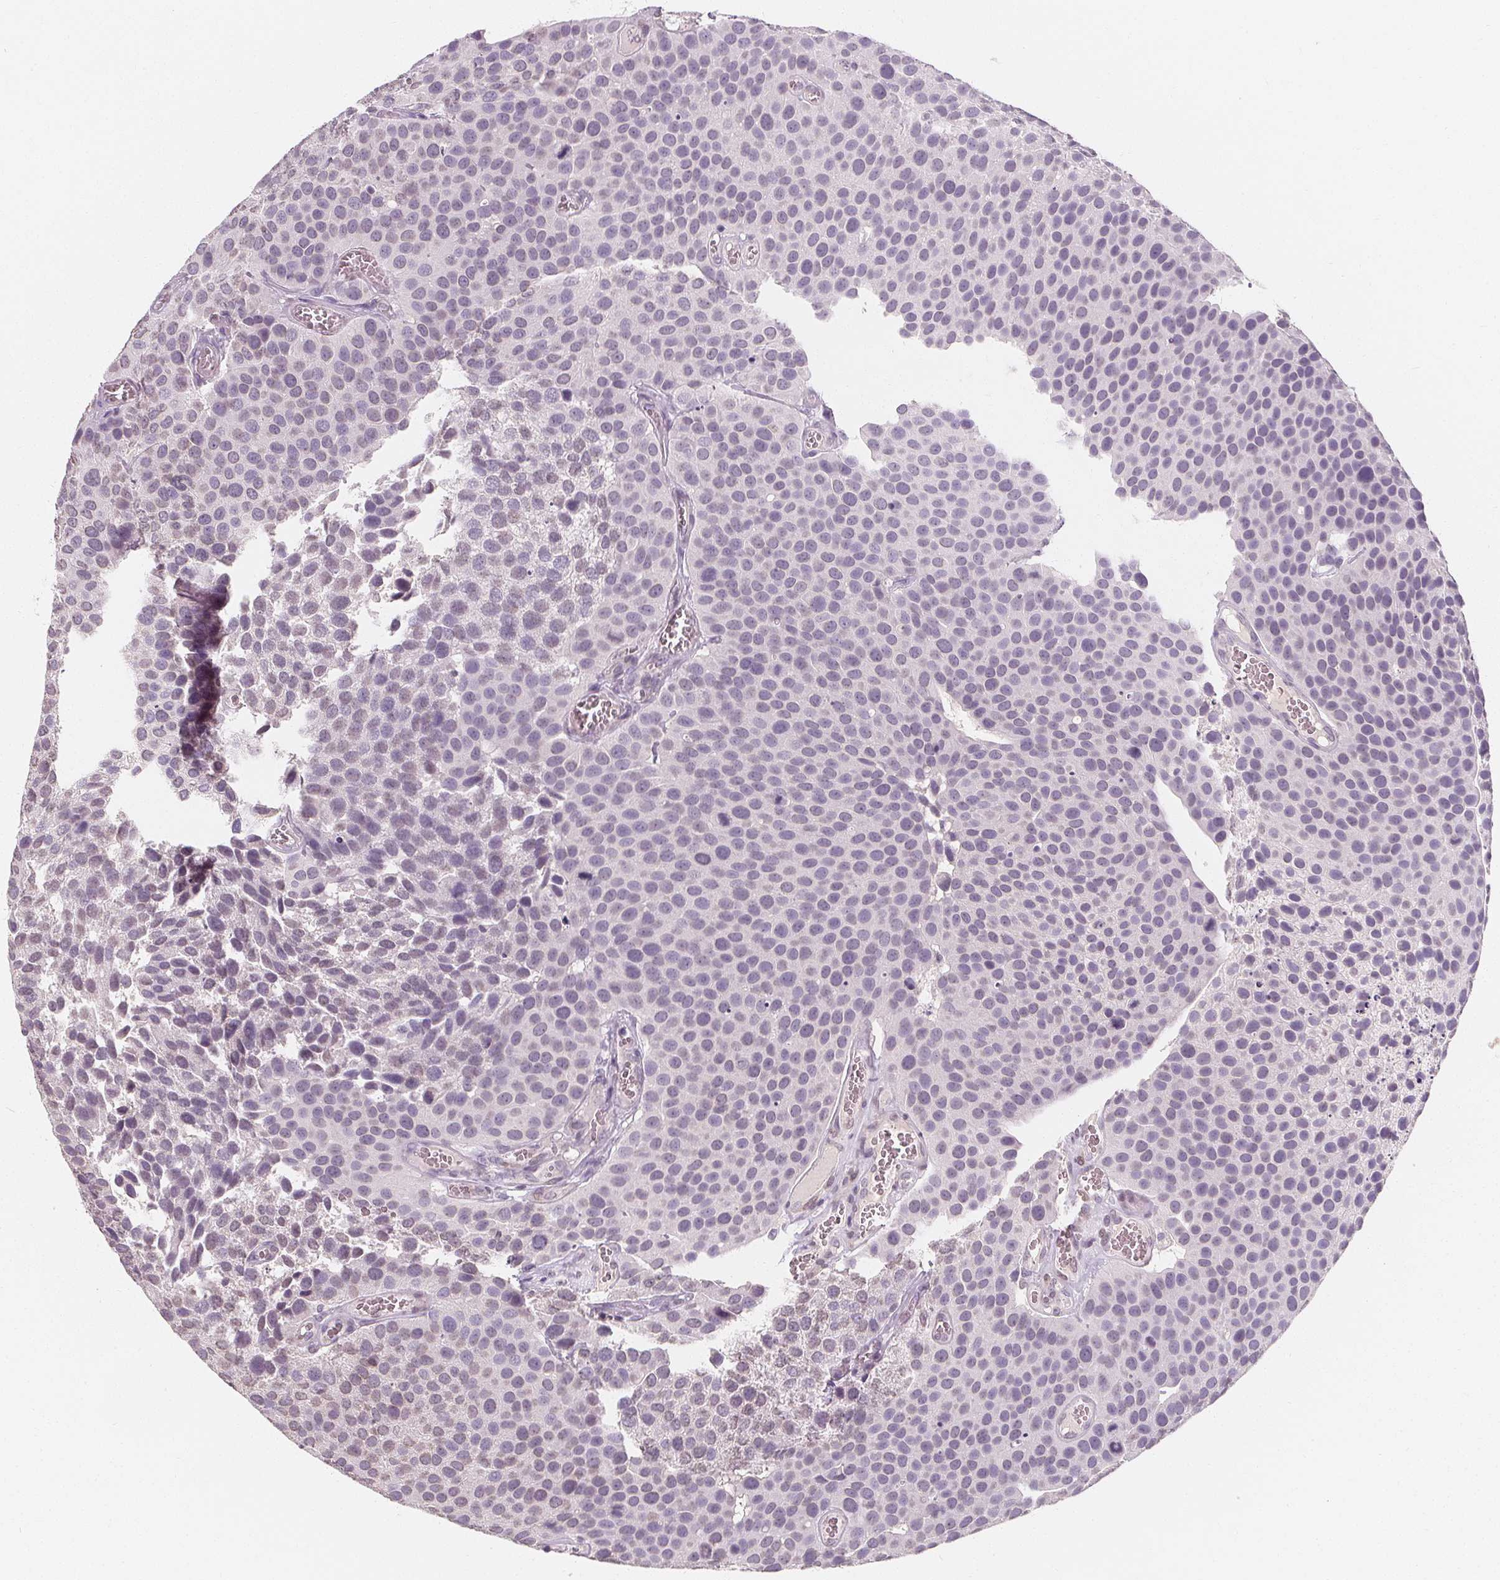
{"staining": {"intensity": "negative", "quantity": "none", "location": "none"}, "tissue": "urothelial cancer", "cell_type": "Tumor cells", "image_type": "cancer", "snomed": [{"axis": "morphology", "description": "Urothelial carcinoma, Low grade"}, {"axis": "topography", "description": "Urinary bladder"}], "caption": "The image reveals no staining of tumor cells in urothelial cancer.", "gene": "DBX2", "patient": {"sex": "female", "age": 69}}